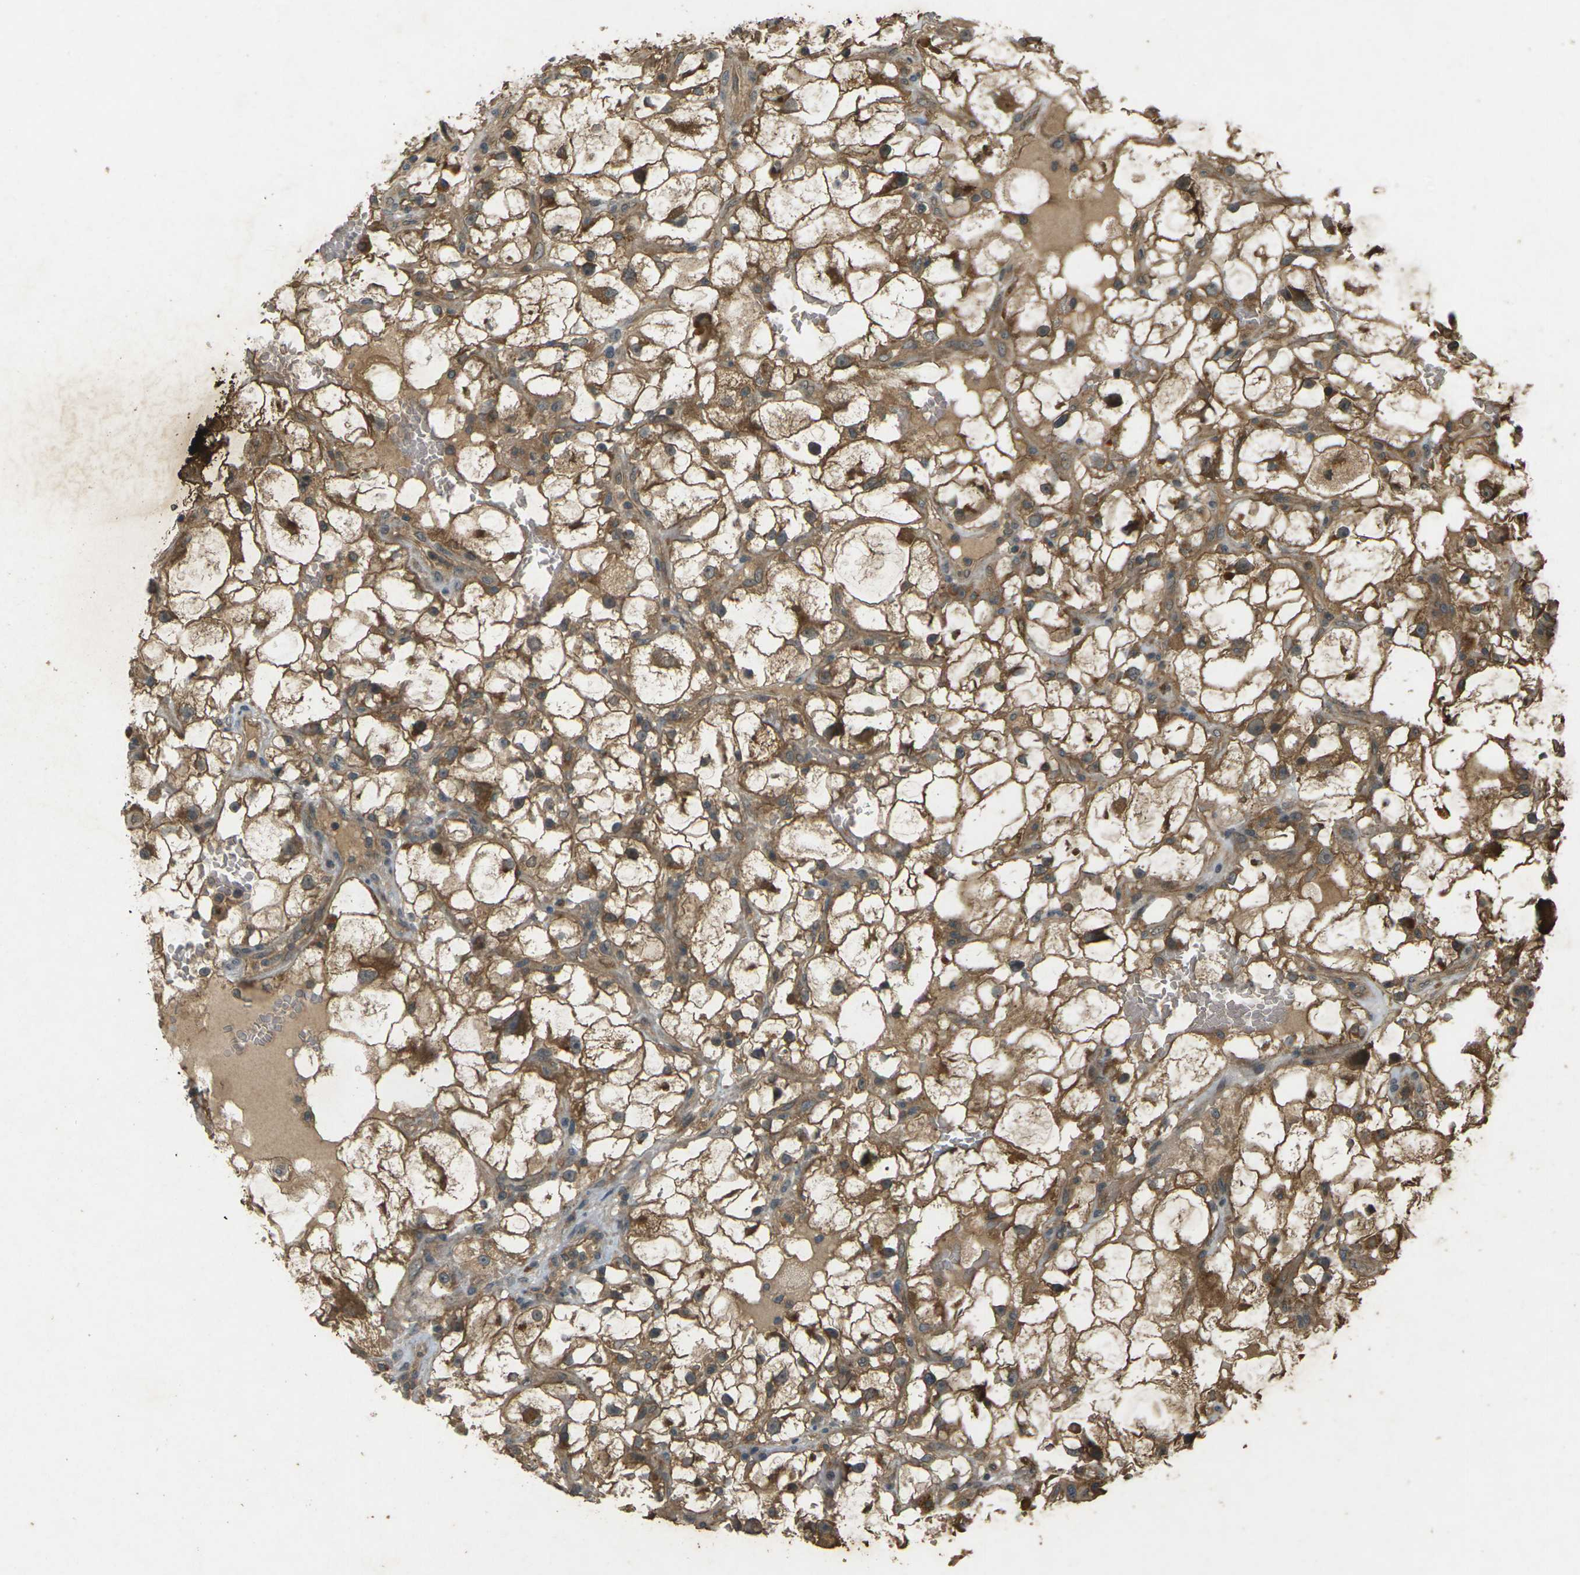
{"staining": {"intensity": "moderate", "quantity": ">75%", "location": "cytoplasmic/membranous"}, "tissue": "renal cancer", "cell_type": "Tumor cells", "image_type": "cancer", "snomed": [{"axis": "morphology", "description": "Adenocarcinoma, NOS"}, {"axis": "topography", "description": "Kidney"}], "caption": "Immunohistochemical staining of human renal cancer shows moderate cytoplasmic/membranous protein positivity in about >75% of tumor cells.", "gene": "TAP1", "patient": {"sex": "female", "age": 60}}